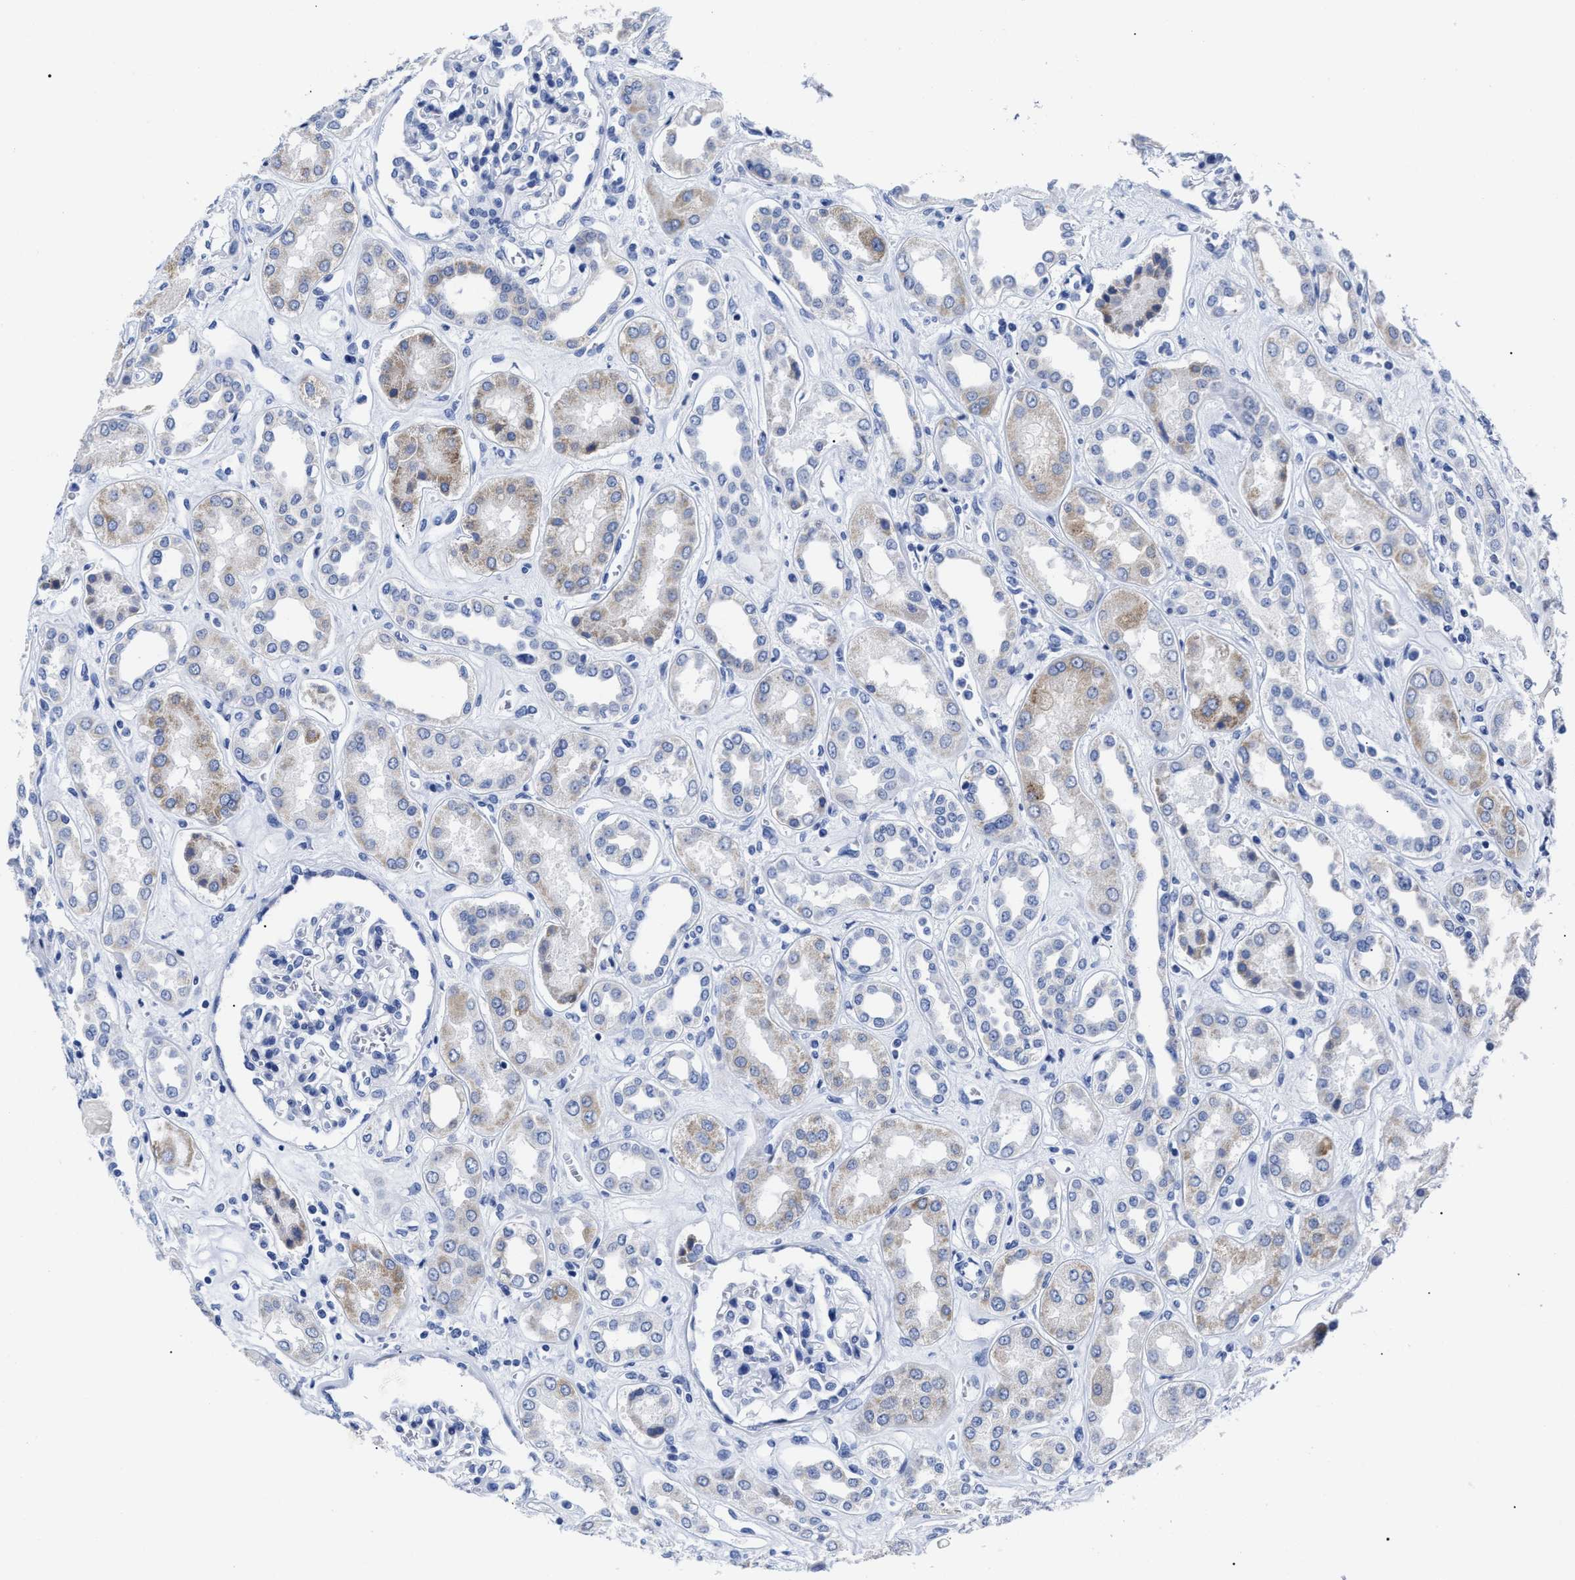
{"staining": {"intensity": "negative", "quantity": "none", "location": "none"}, "tissue": "kidney", "cell_type": "Cells in glomeruli", "image_type": "normal", "snomed": [{"axis": "morphology", "description": "Normal tissue, NOS"}, {"axis": "topography", "description": "Kidney"}], "caption": "The immunohistochemistry image has no significant positivity in cells in glomeruli of kidney.", "gene": "ALPG", "patient": {"sex": "male", "age": 59}}